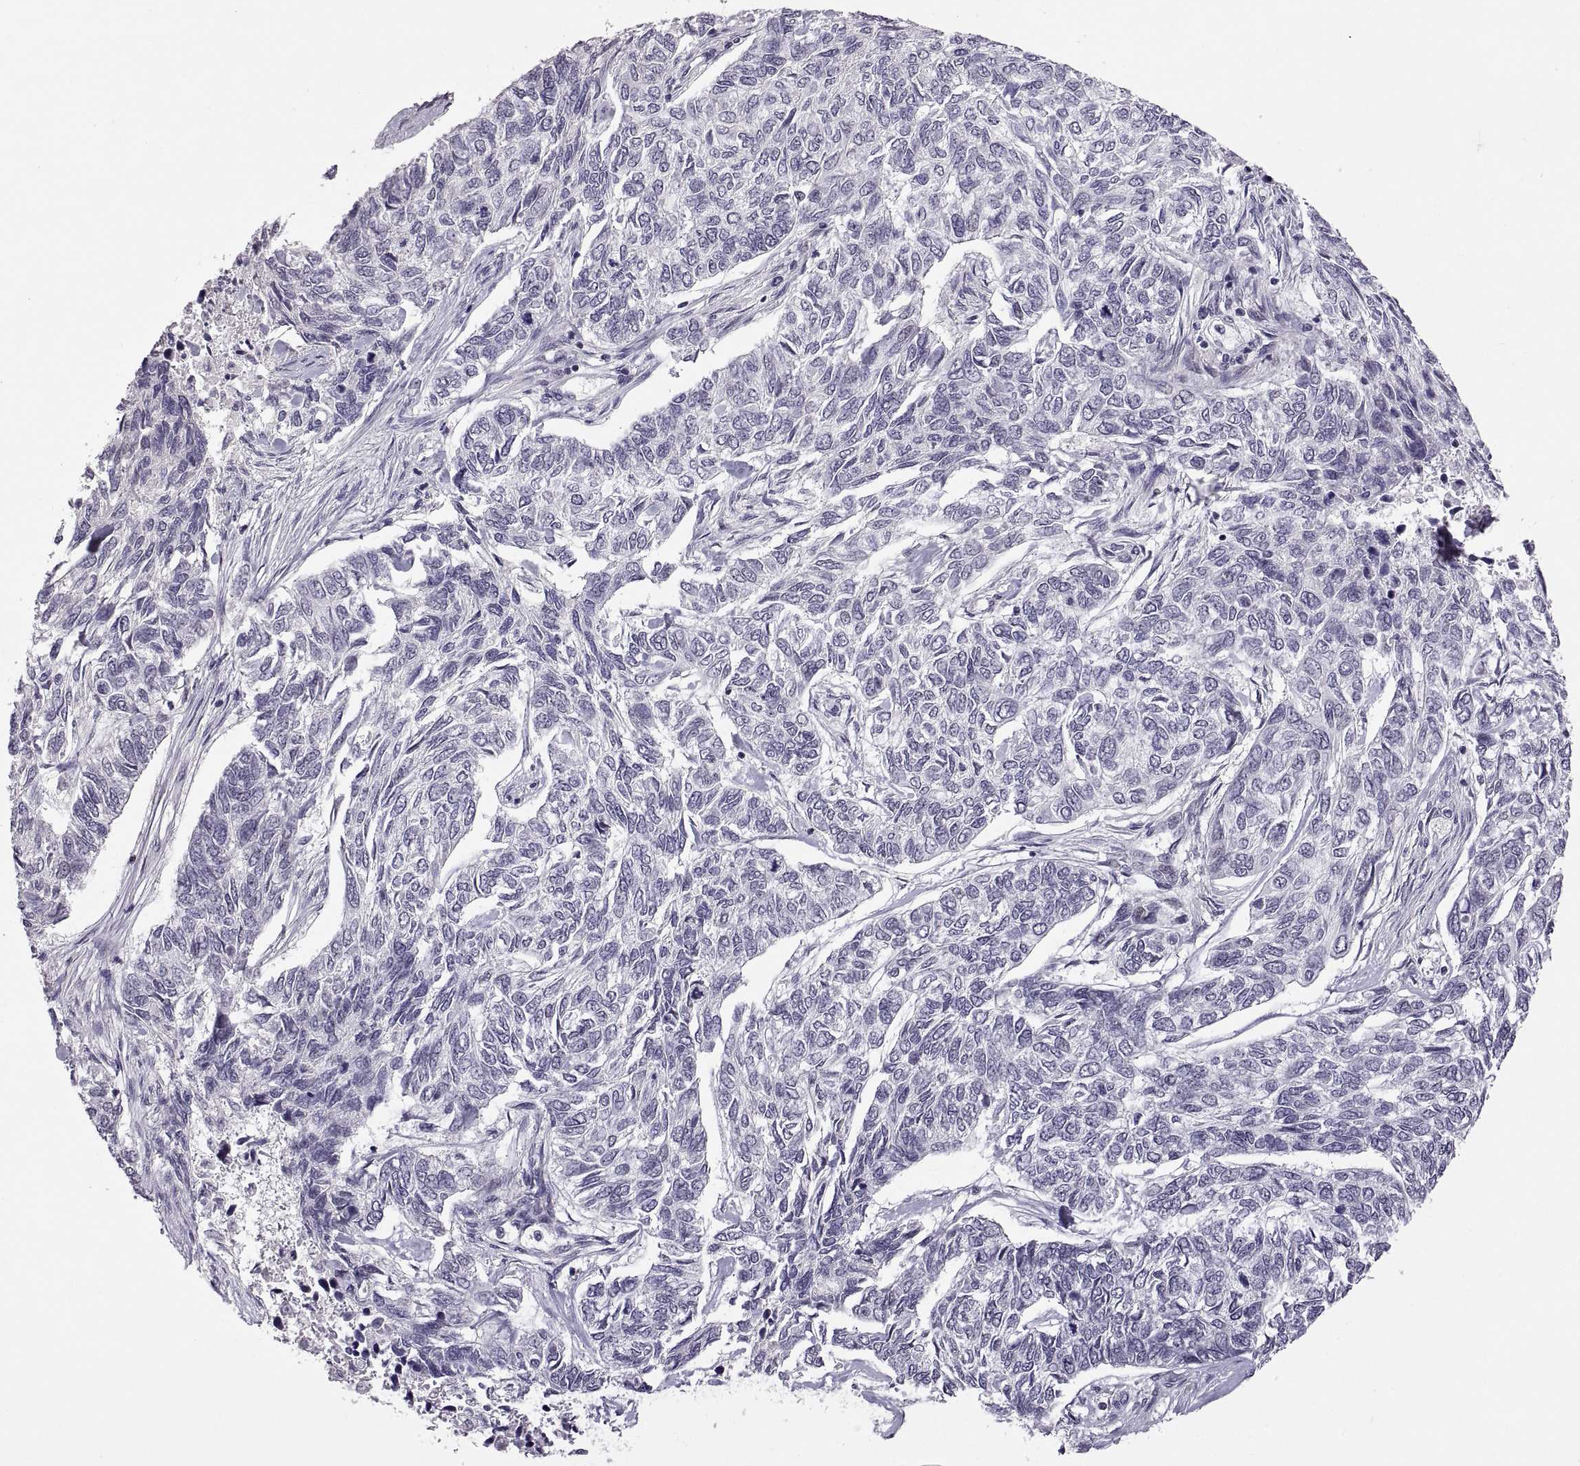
{"staining": {"intensity": "negative", "quantity": "none", "location": "none"}, "tissue": "skin cancer", "cell_type": "Tumor cells", "image_type": "cancer", "snomed": [{"axis": "morphology", "description": "Basal cell carcinoma"}, {"axis": "topography", "description": "Skin"}], "caption": "Tumor cells show no significant protein staining in skin basal cell carcinoma.", "gene": "NEK2", "patient": {"sex": "female", "age": 65}}